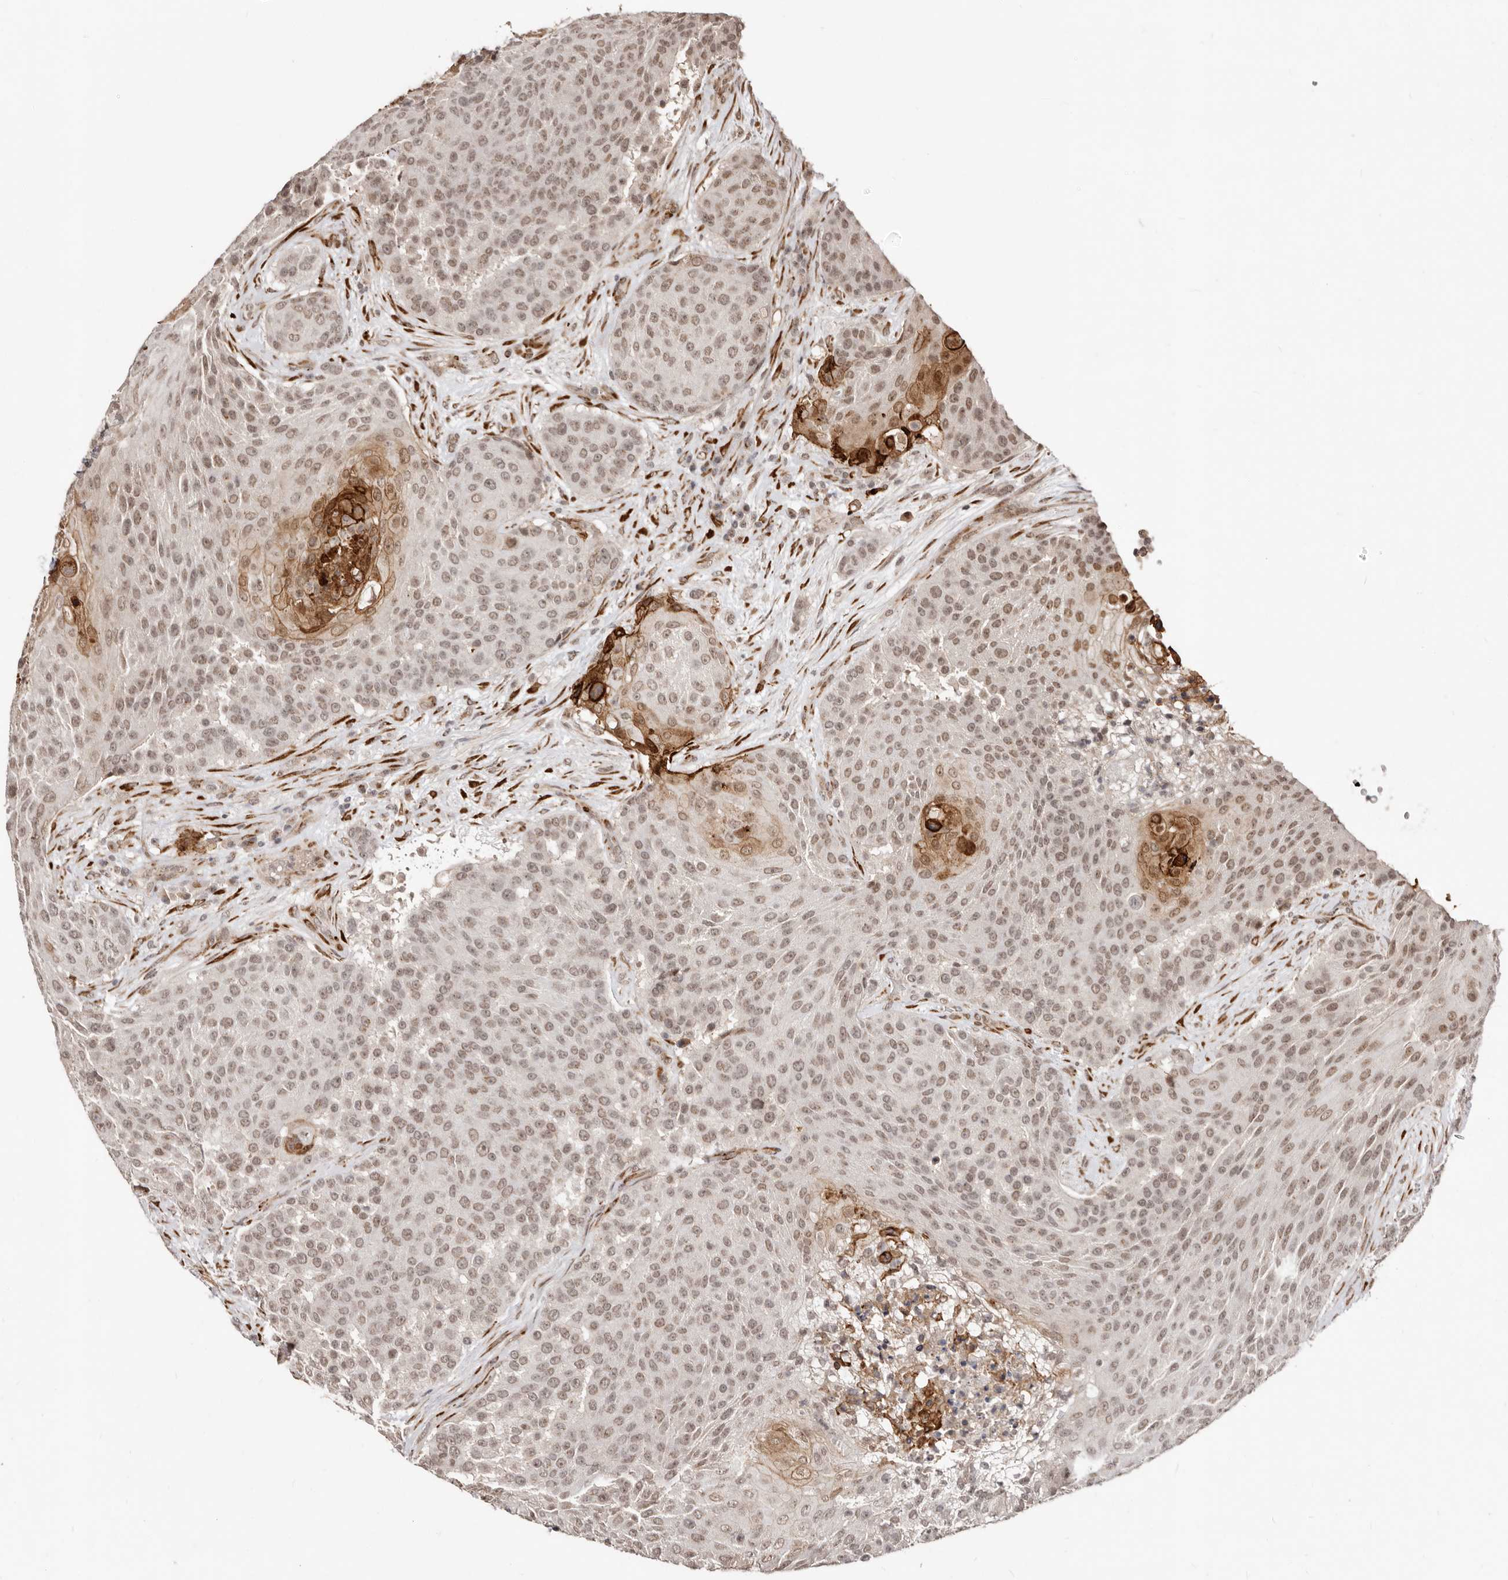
{"staining": {"intensity": "moderate", "quantity": ">75%", "location": "nuclear"}, "tissue": "urothelial cancer", "cell_type": "Tumor cells", "image_type": "cancer", "snomed": [{"axis": "morphology", "description": "Urothelial carcinoma, High grade"}, {"axis": "topography", "description": "Urinary bladder"}], "caption": "Immunohistochemical staining of human urothelial carcinoma (high-grade) demonstrates medium levels of moderate nuclear protein positivity in about >75% of tumor cells.", "gene": "SRCAP", "patient": {"sex": "female", "age": 63}}